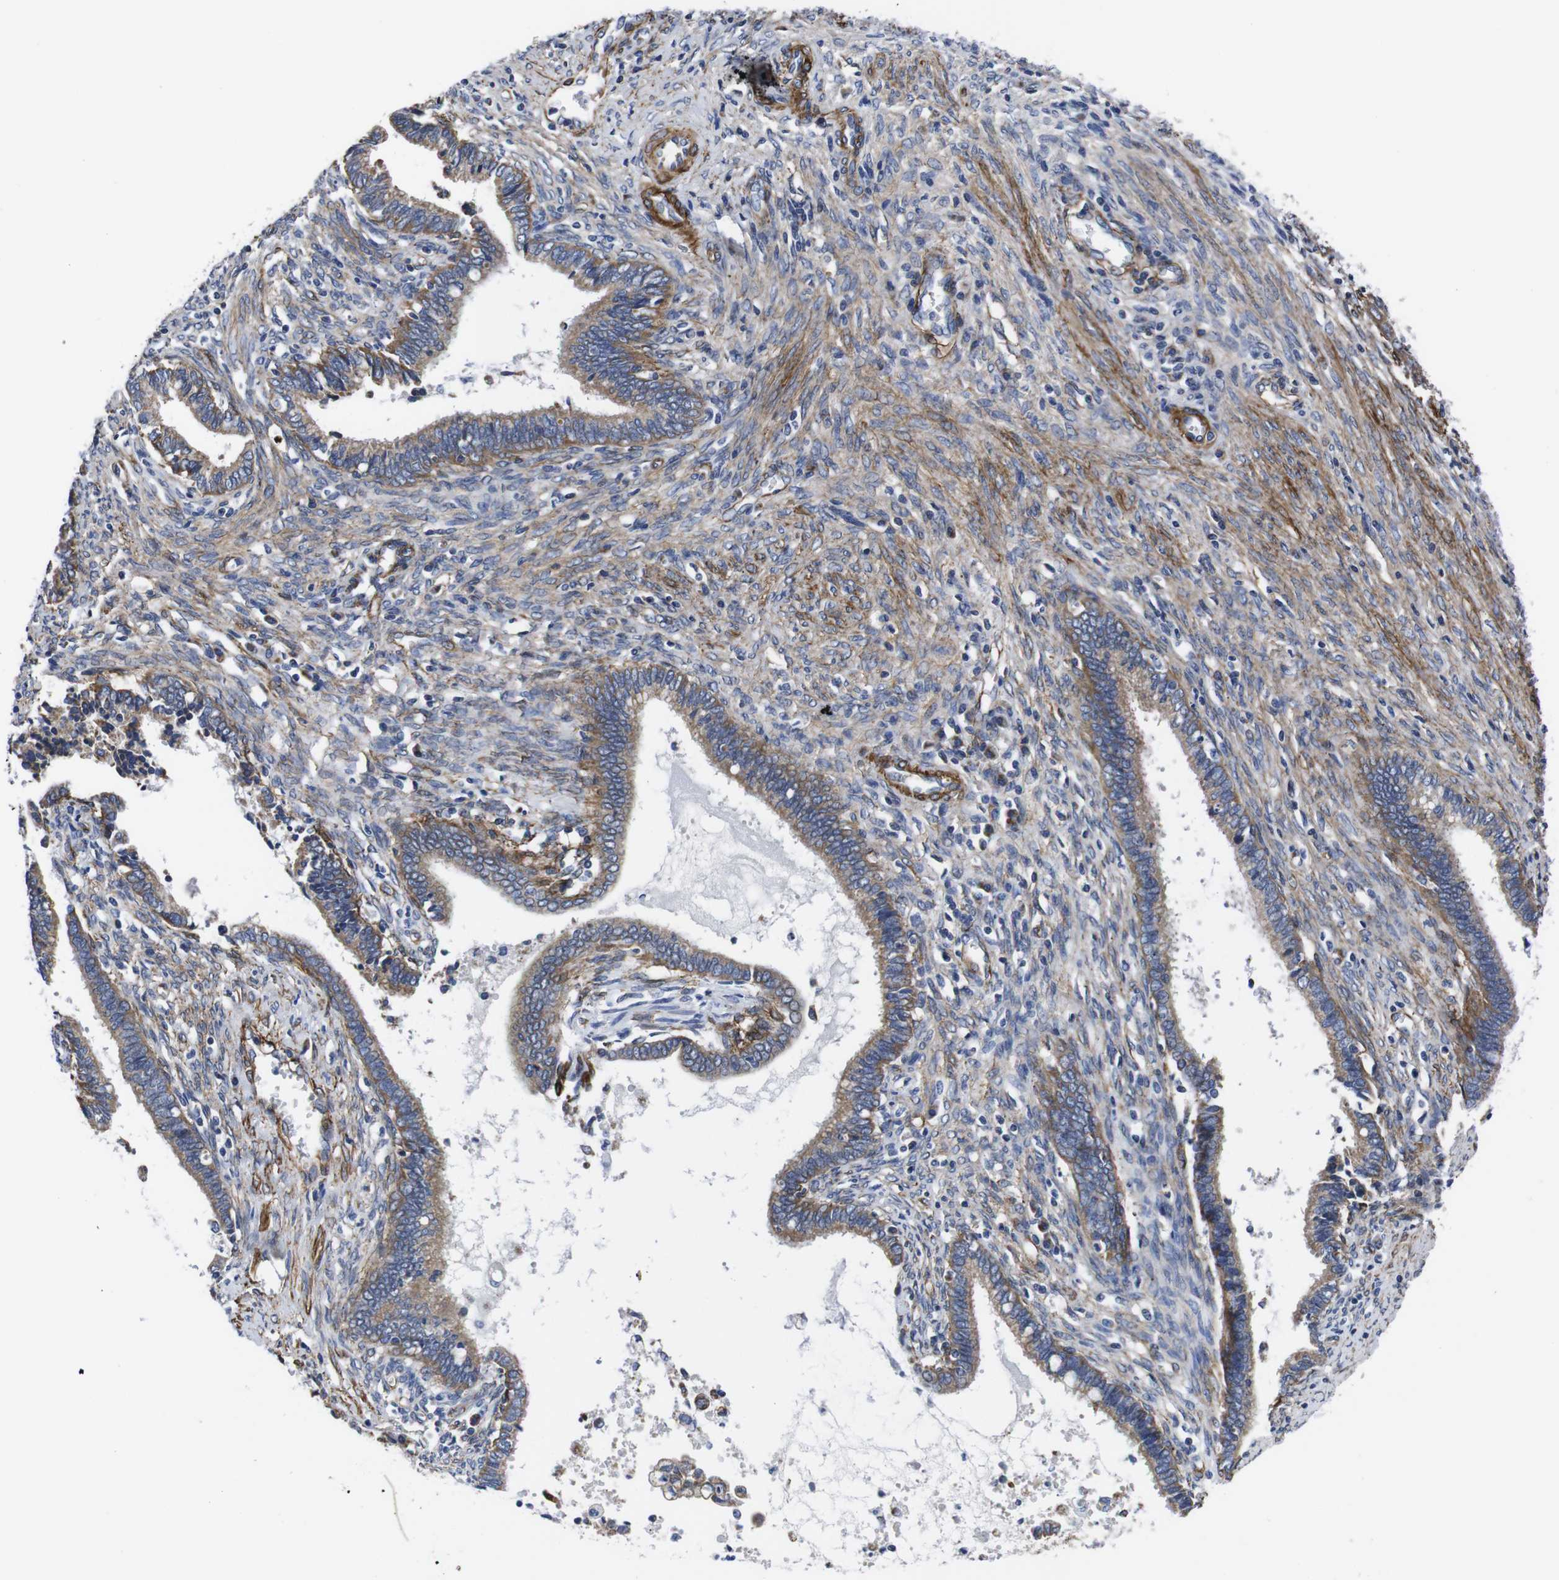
{"staining": {"intensity": "weak", "quantity": ">75%", "location": "cytoplasmic/membranous"}, "tissue": "cervical cancer", "cell_type": "Tumor cells", "image_type": "cancer", "snomed": [{"axis": "morphology", "description": "Adenocarcinoma, NOS"}, {"axis": "topography", "description": "Cervix"}], "caption": "Immunohistochemistry histopathology image of adenocarcinoma (cervical) stained for a protein (brown), which demonstrates low levels of weak cytoplasmic/membranous staining in about >75% of tumor cells.", "gene": "WNT10A", "patient": {"sex": "female", "age": 44}}